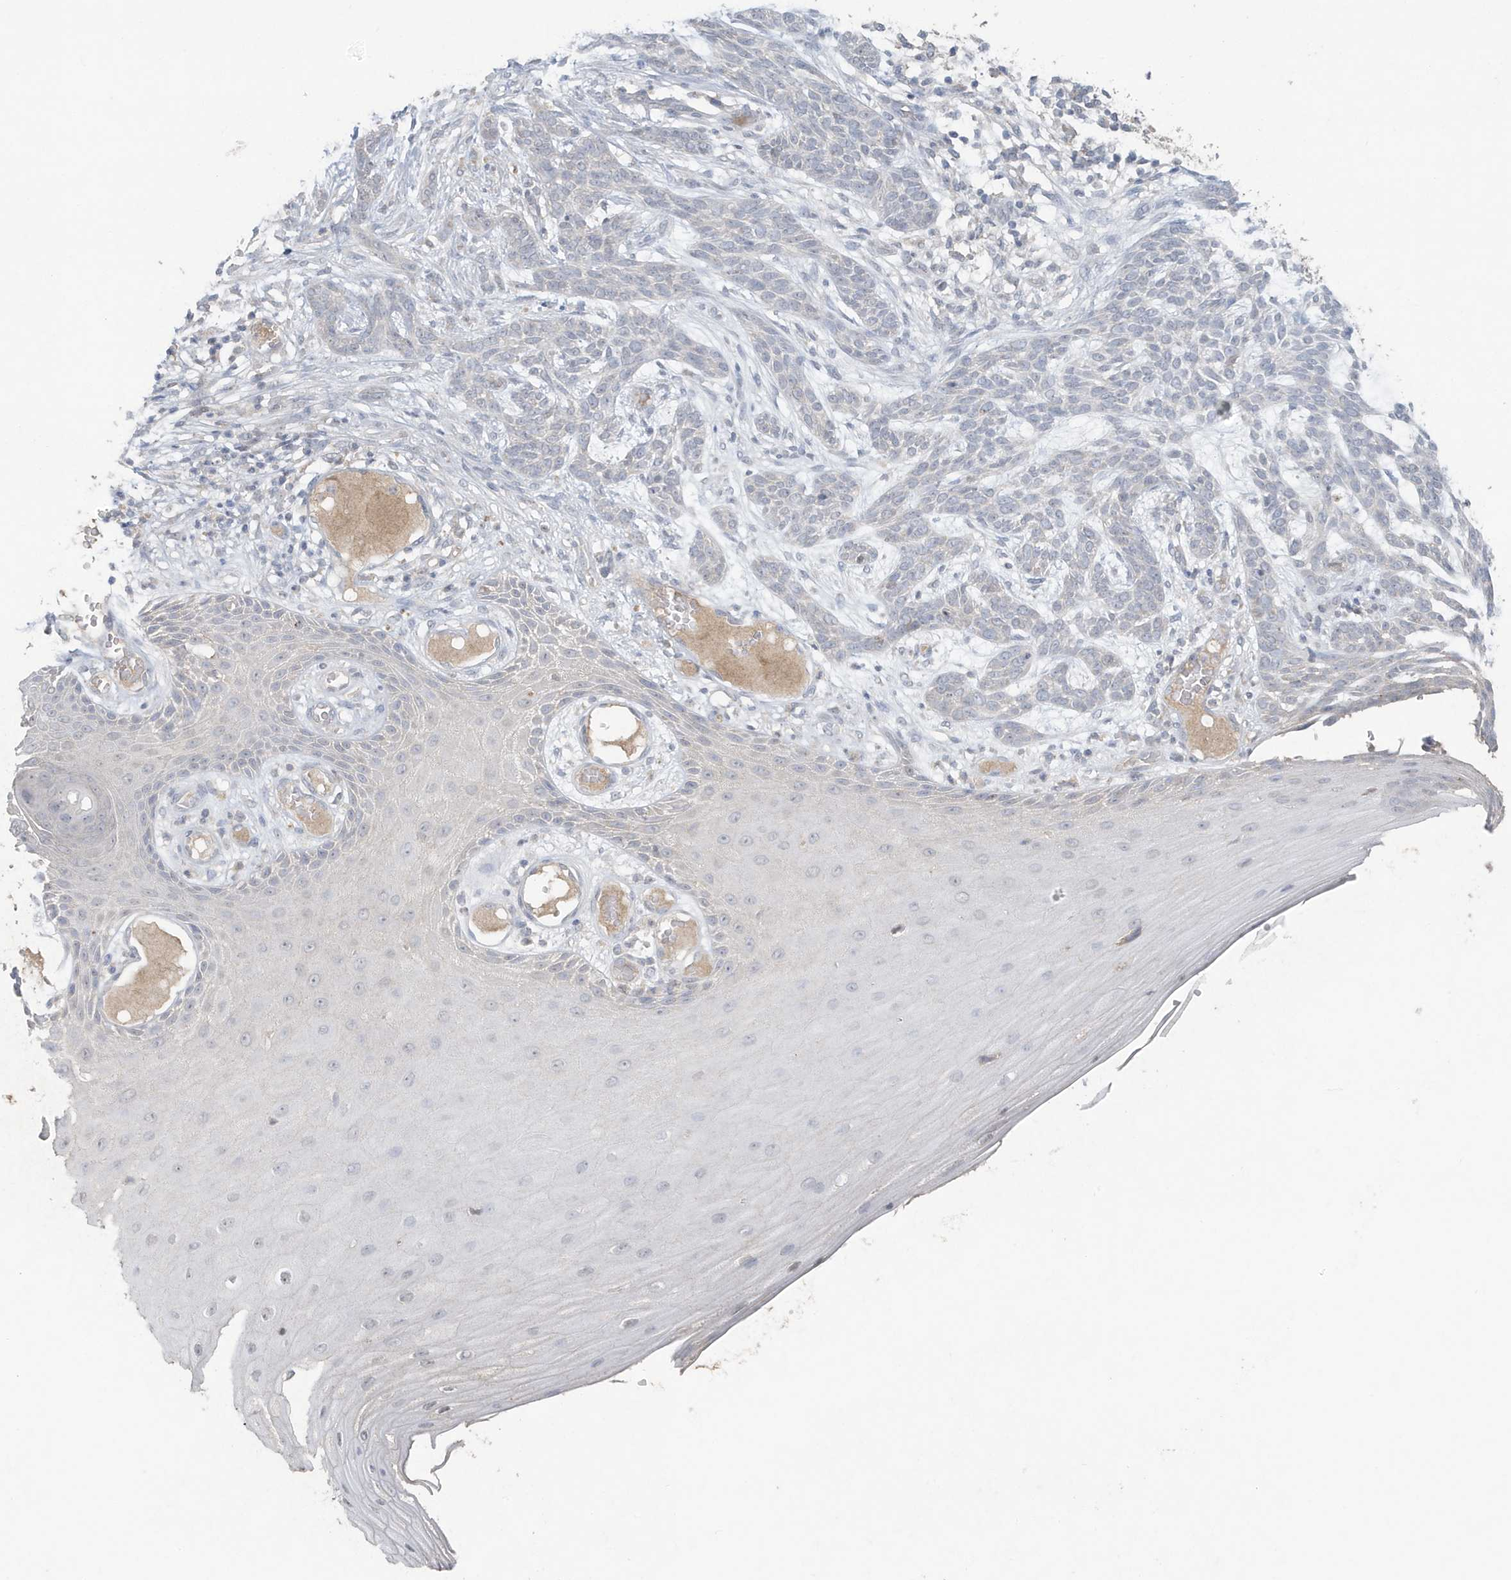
{"staining": {"intensity": "negative", "quantity": "none", "location": "none"}, "tissue": "skin cancer", "cell_type": "Tumor cells", "image_type": "cancer", "snomed": [{"axis": "morphology", "description": "Basal cell carcinoma"}, {"axis": "topography", "description": "Skin"}], "caption": "There is no significant expression in tumor cells of basal cell carcinoma (skin).", "gene": "C1RL", "patient": {"sex": "female", "age": 59}}